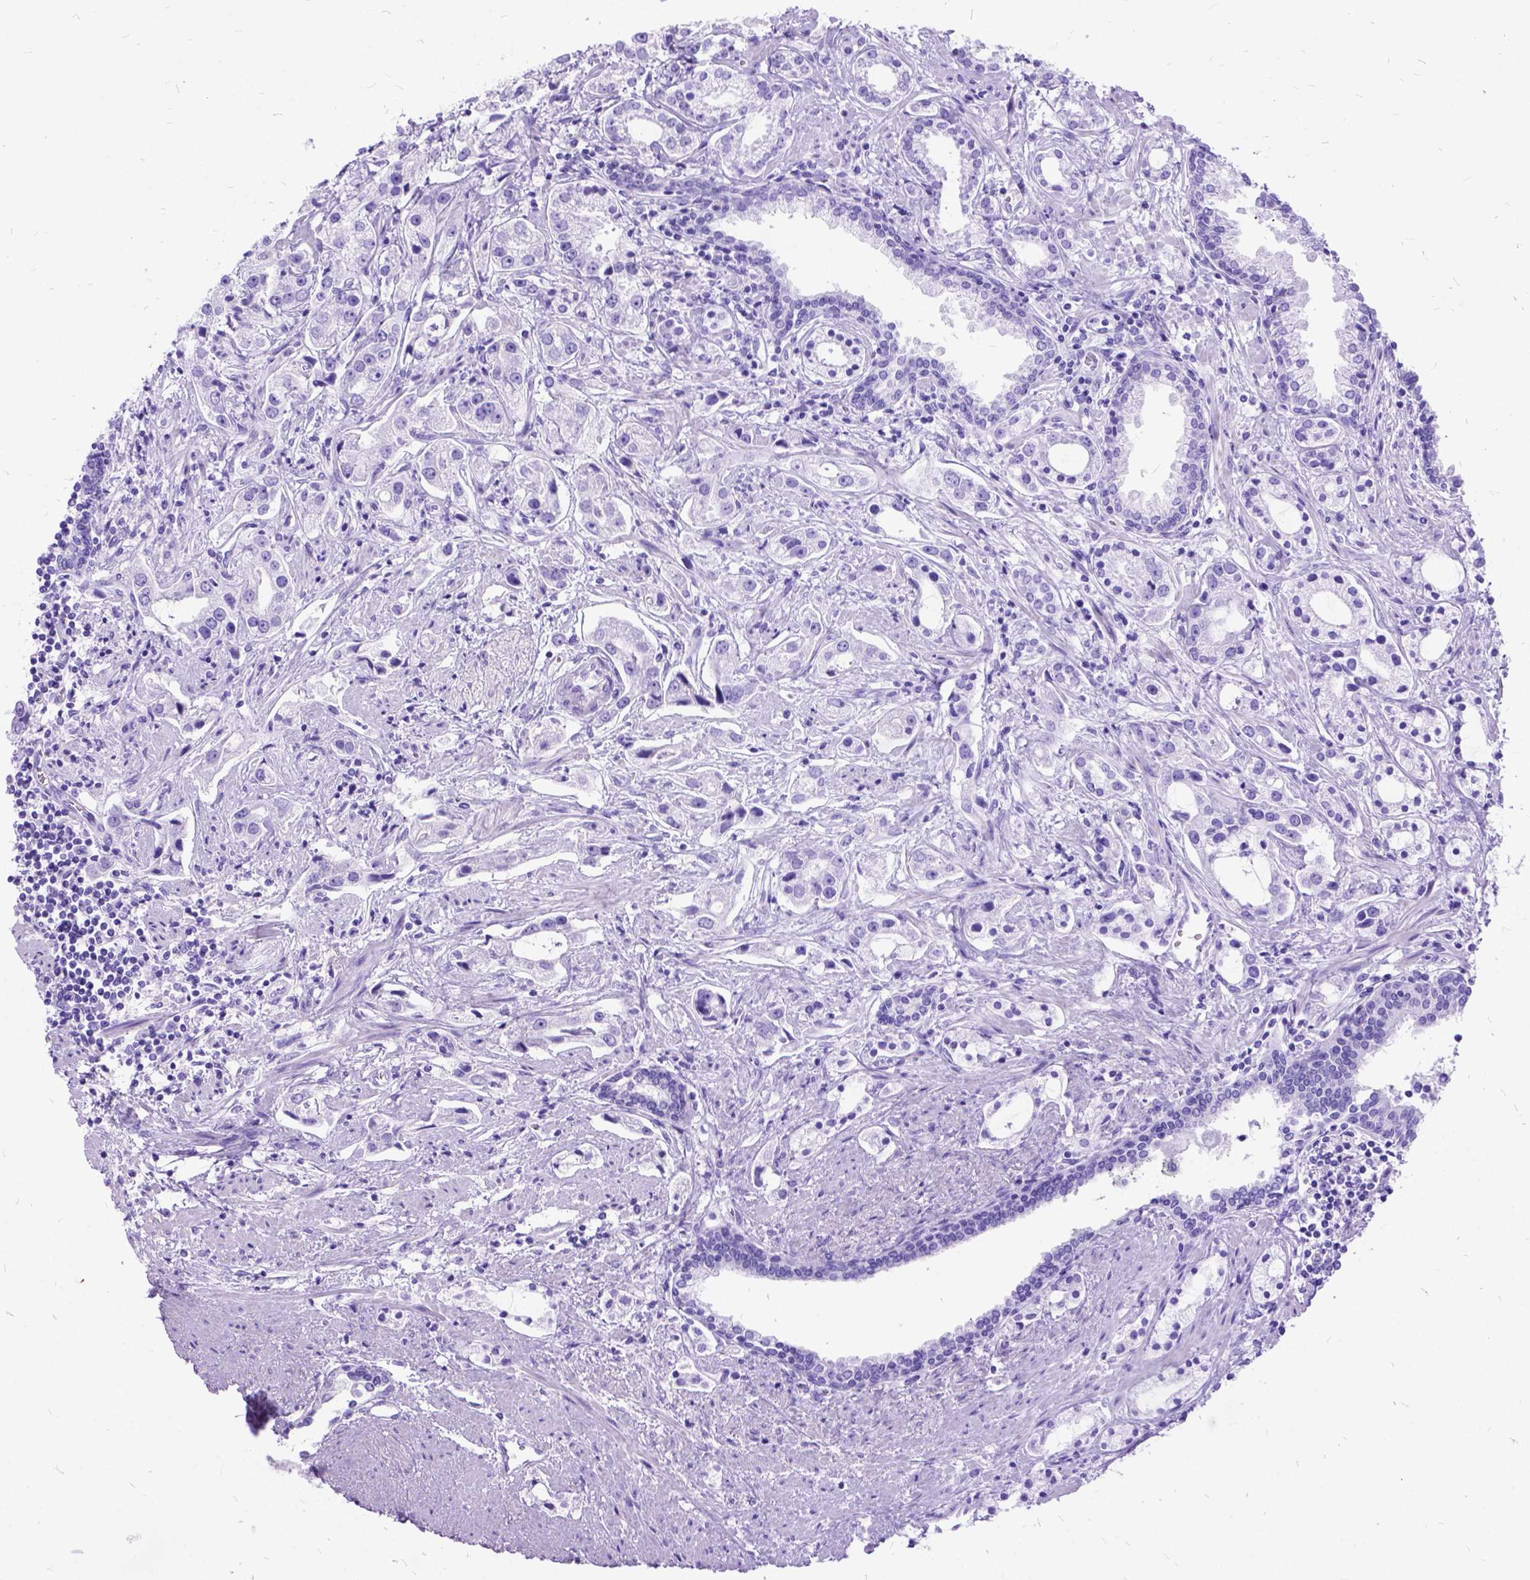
{"staining": {"intensity": "negative", "quantity": "none", "location": "none"}, "tissue": "prostate cancer", "cell_type": "Tumor cells", "image_type": "cancer", "snomed": [{"axis": "morphology", "description": "Adenocarcinoma, Medium grade"}, {"axis": "topography", "description": "Prostate"}], "caption": "There is no significant staining in tumor cells of prostate adenocarcinoma (medium-grade). (DAB immunohistochemistry (IHC) visualized using brightfield microscopy, high magnification).", "gene": "DNAH2", "patient": {"sex": "male", "age": 57}}